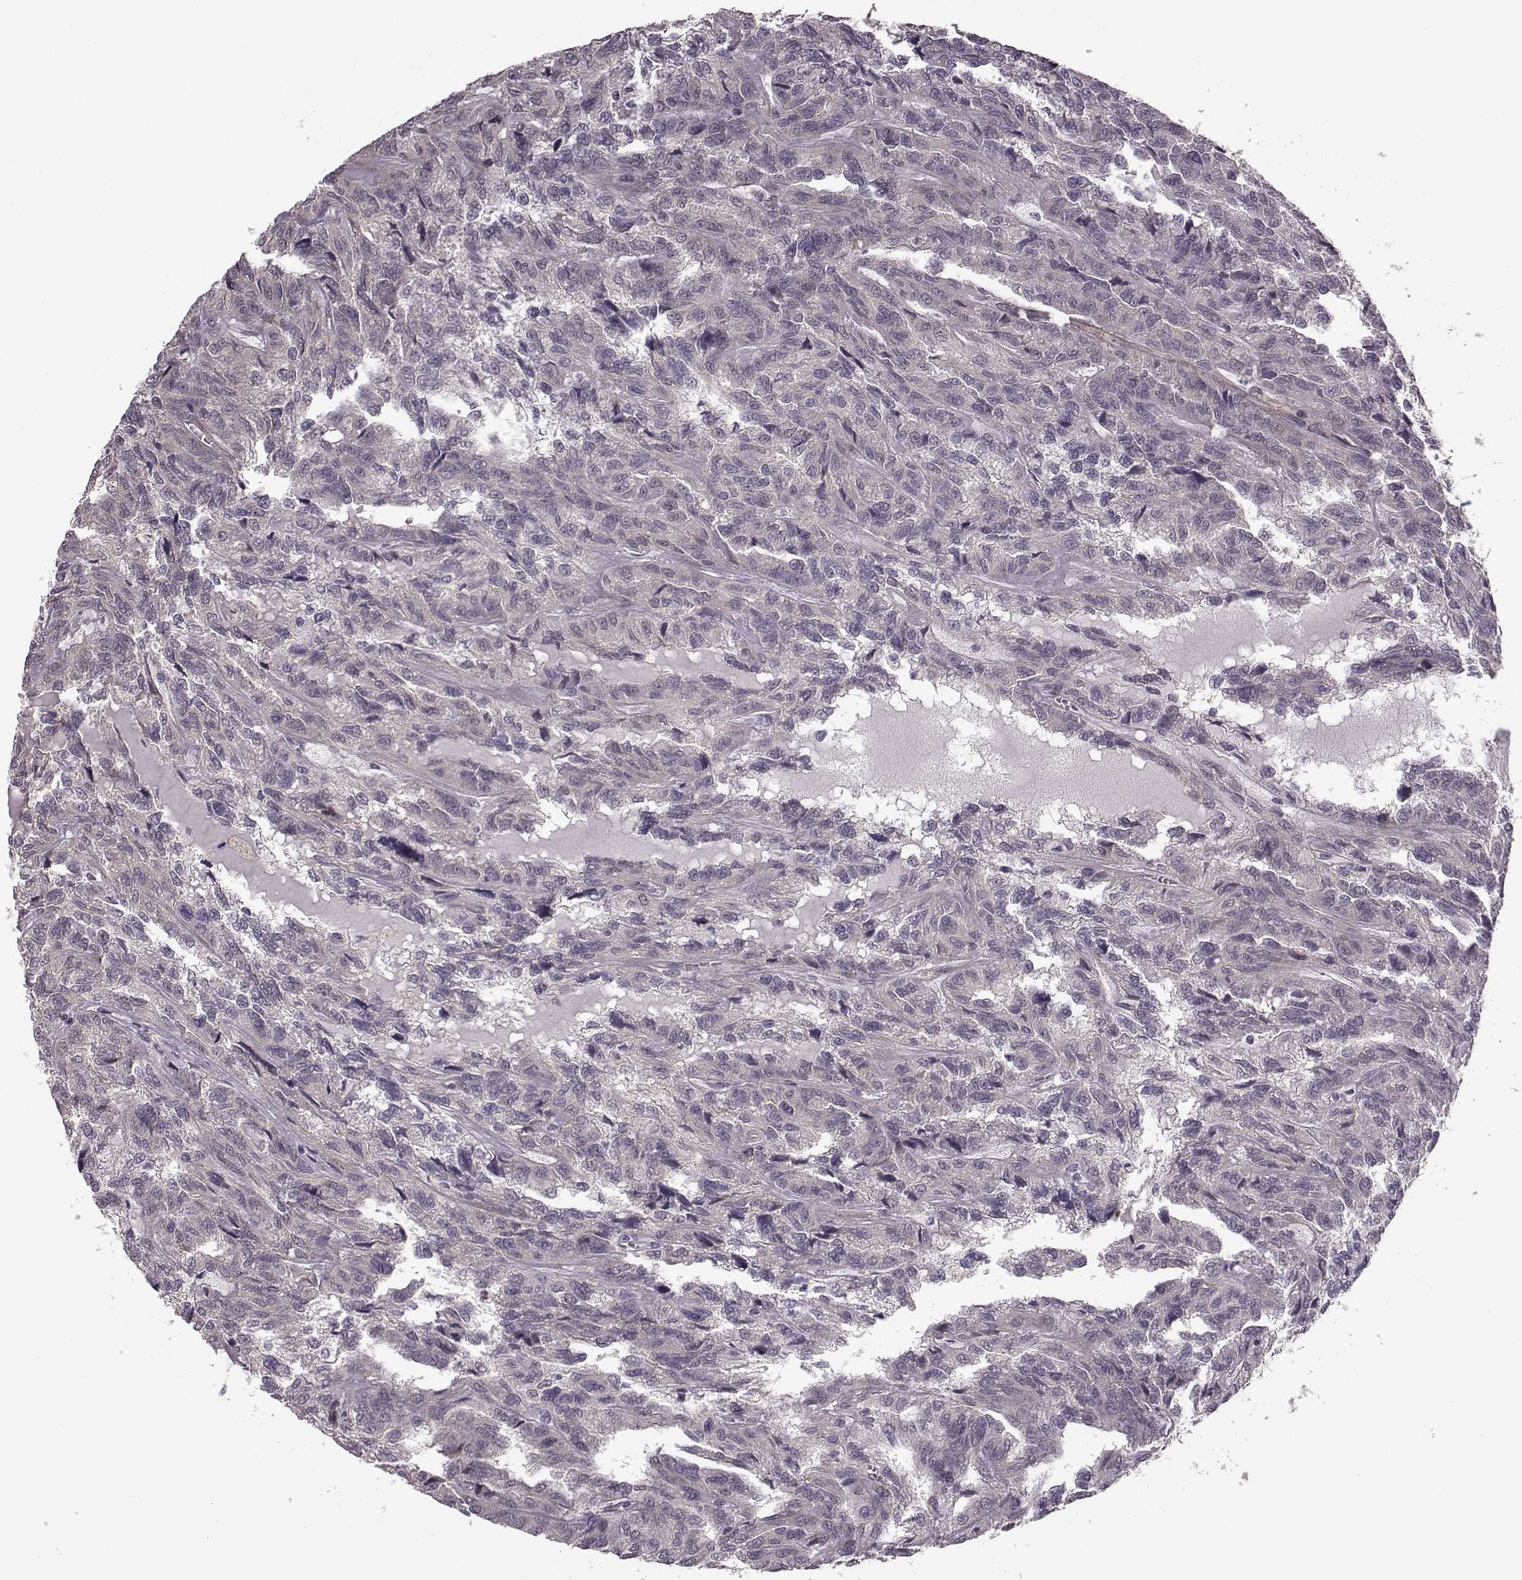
{"staining": {"intensity": "negative", "quantity": "none", "location": "none"}, "tissue": "renal cancer", "cell_type": "Tumor cells", "image_type": "cancer", "snomed": [{"axis": "morphology", "description": "Adenocarcinoma, NOS"}, {"axis": "topography", "description": "Kidney"}], "caption": "There is no significant expression in tumor cells of renal cancer (adenocarcinoma). (Stains: DAB immunohistochemistry with hematoxylin counter stain, Microscopy: brightfield microscopy at high magnification).", "gene": "SYNPO", "patient": {"sex": "male", "age": 79}}